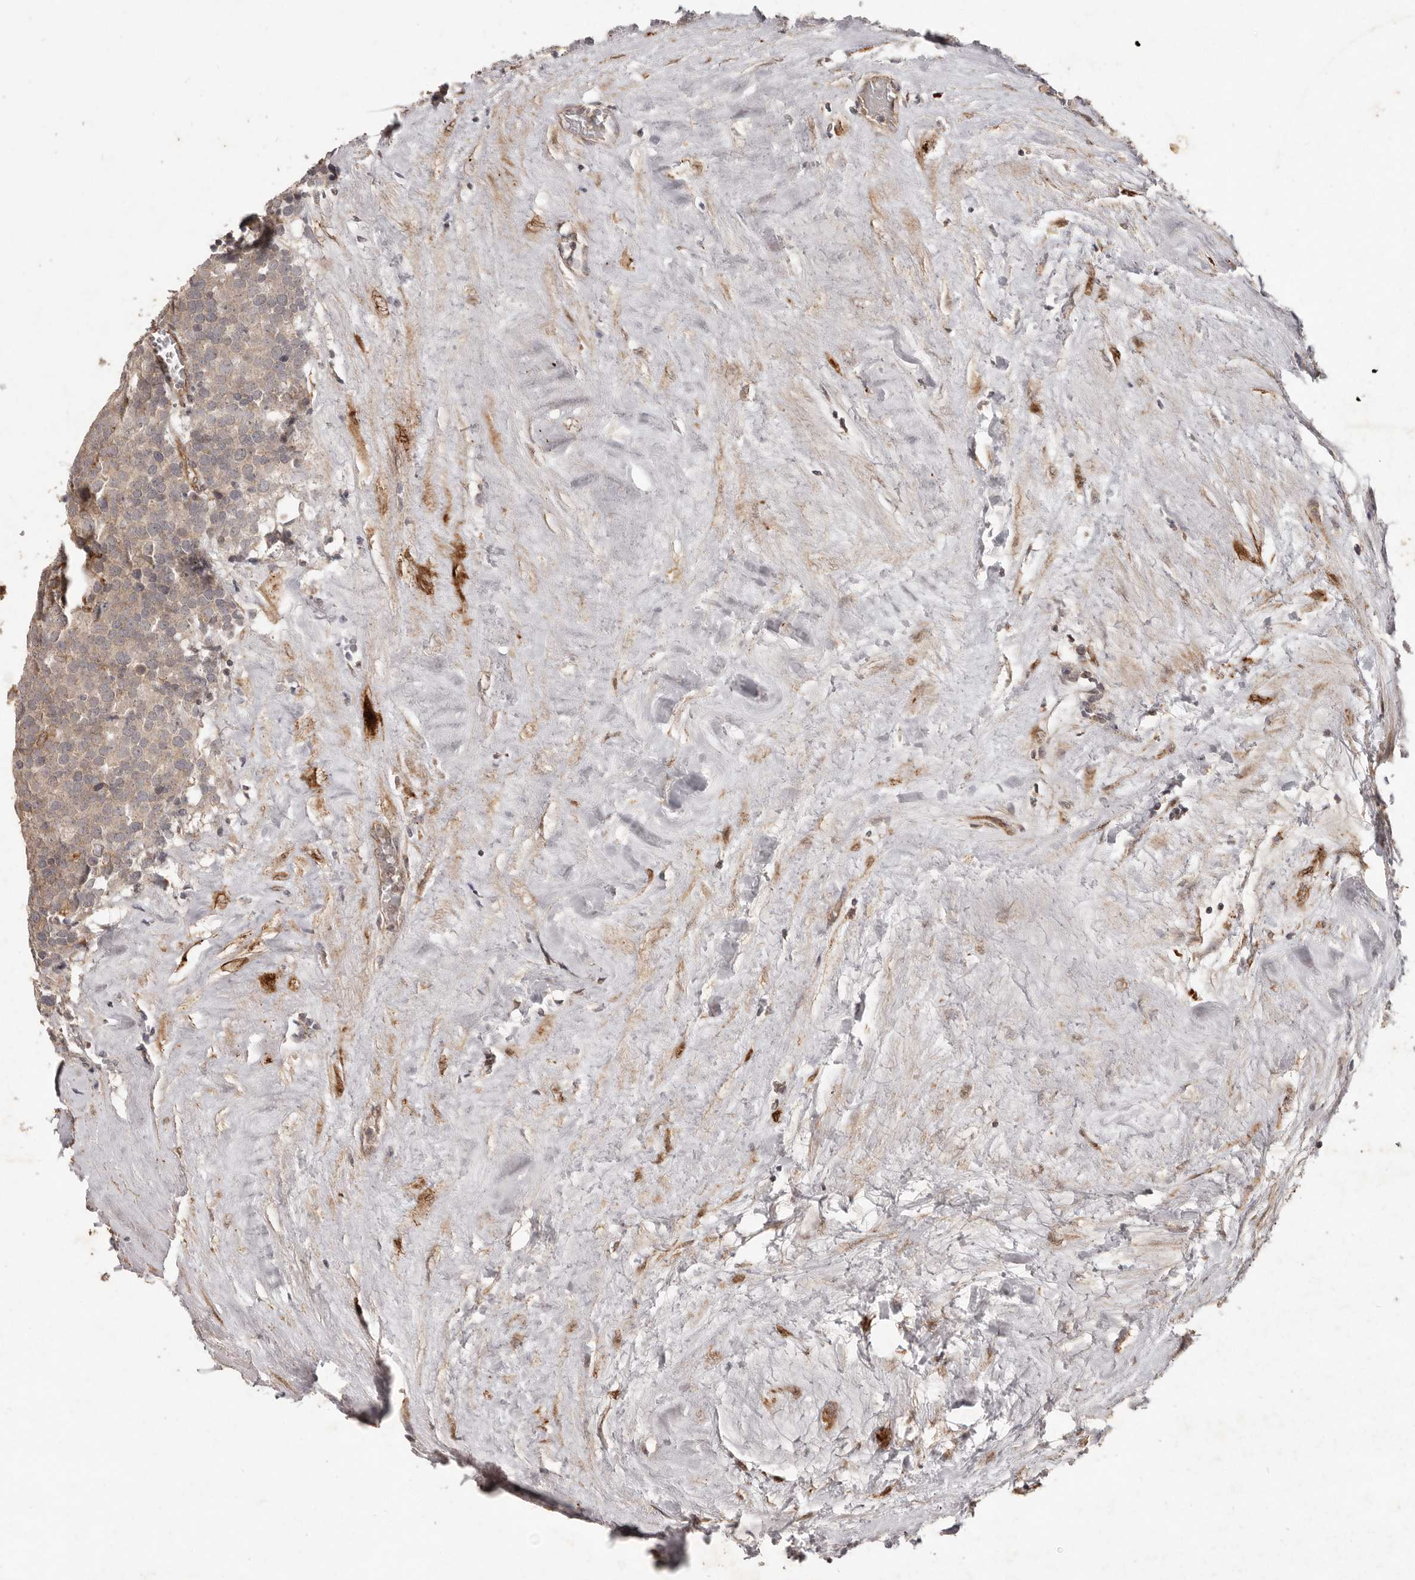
{"staining": {"intensity": "moderate", "quantity": "<25%", "location": "cytoplasmic/membranous"}, "tissue": "testis cancer", "cell_type": "Tumor cells", "image_type": "cancer", "snomed": [{"axis": "morphology", "description": "Seminoma, NOS"}, {"axis": "topography", "description": "Testis"}], "caption": "This is a micrograph of immunohistochemistry staining of seminoma (testis), which shows moderate positivity in the cytoplasmic/membranous of tumor cells.", "gene": "PLOD2", "patient": {"sex": "male", "age": 71}}